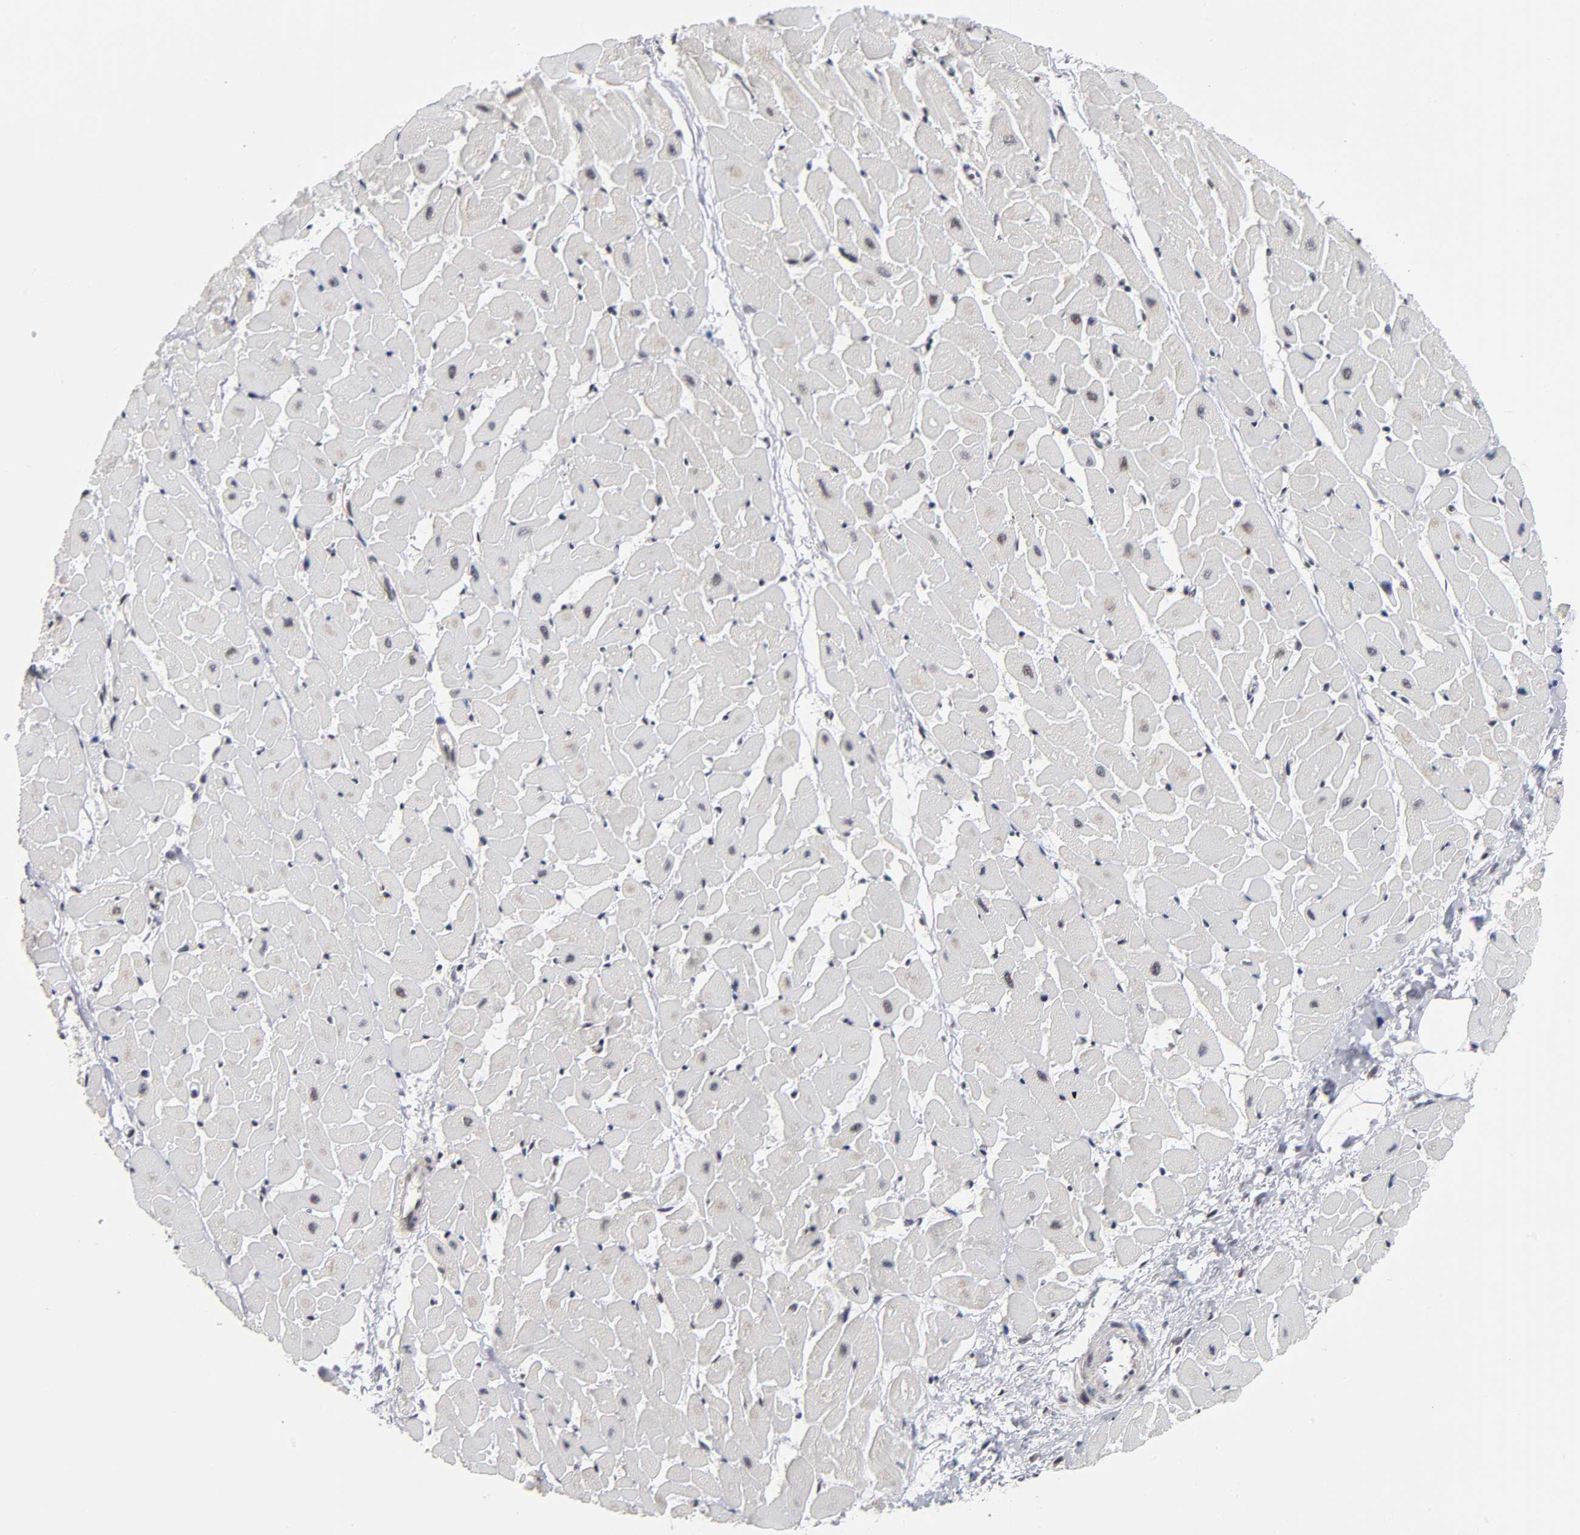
{"staining": {"intensity": "moderate", "quantity": "25%-75%", "location": "nuclear"}, "tissue": "heart muscle", "cell_type": "Cardiomyocytes", "image_type": "normal", "snomed": [{"axis": "morphology", "description": "Normal tissue, NOS"}, {"axis": "topography", "description": "Heart"}], "caption": "A histopathology image showing moderate nuclear positivity in about 25%-75% of cardiomyocytes in unremarkable heart muscle, as visualized by brown immunohistochemical staining.", "gene": "ILKAP", "patient": {"sex": "female", "age": 19}}